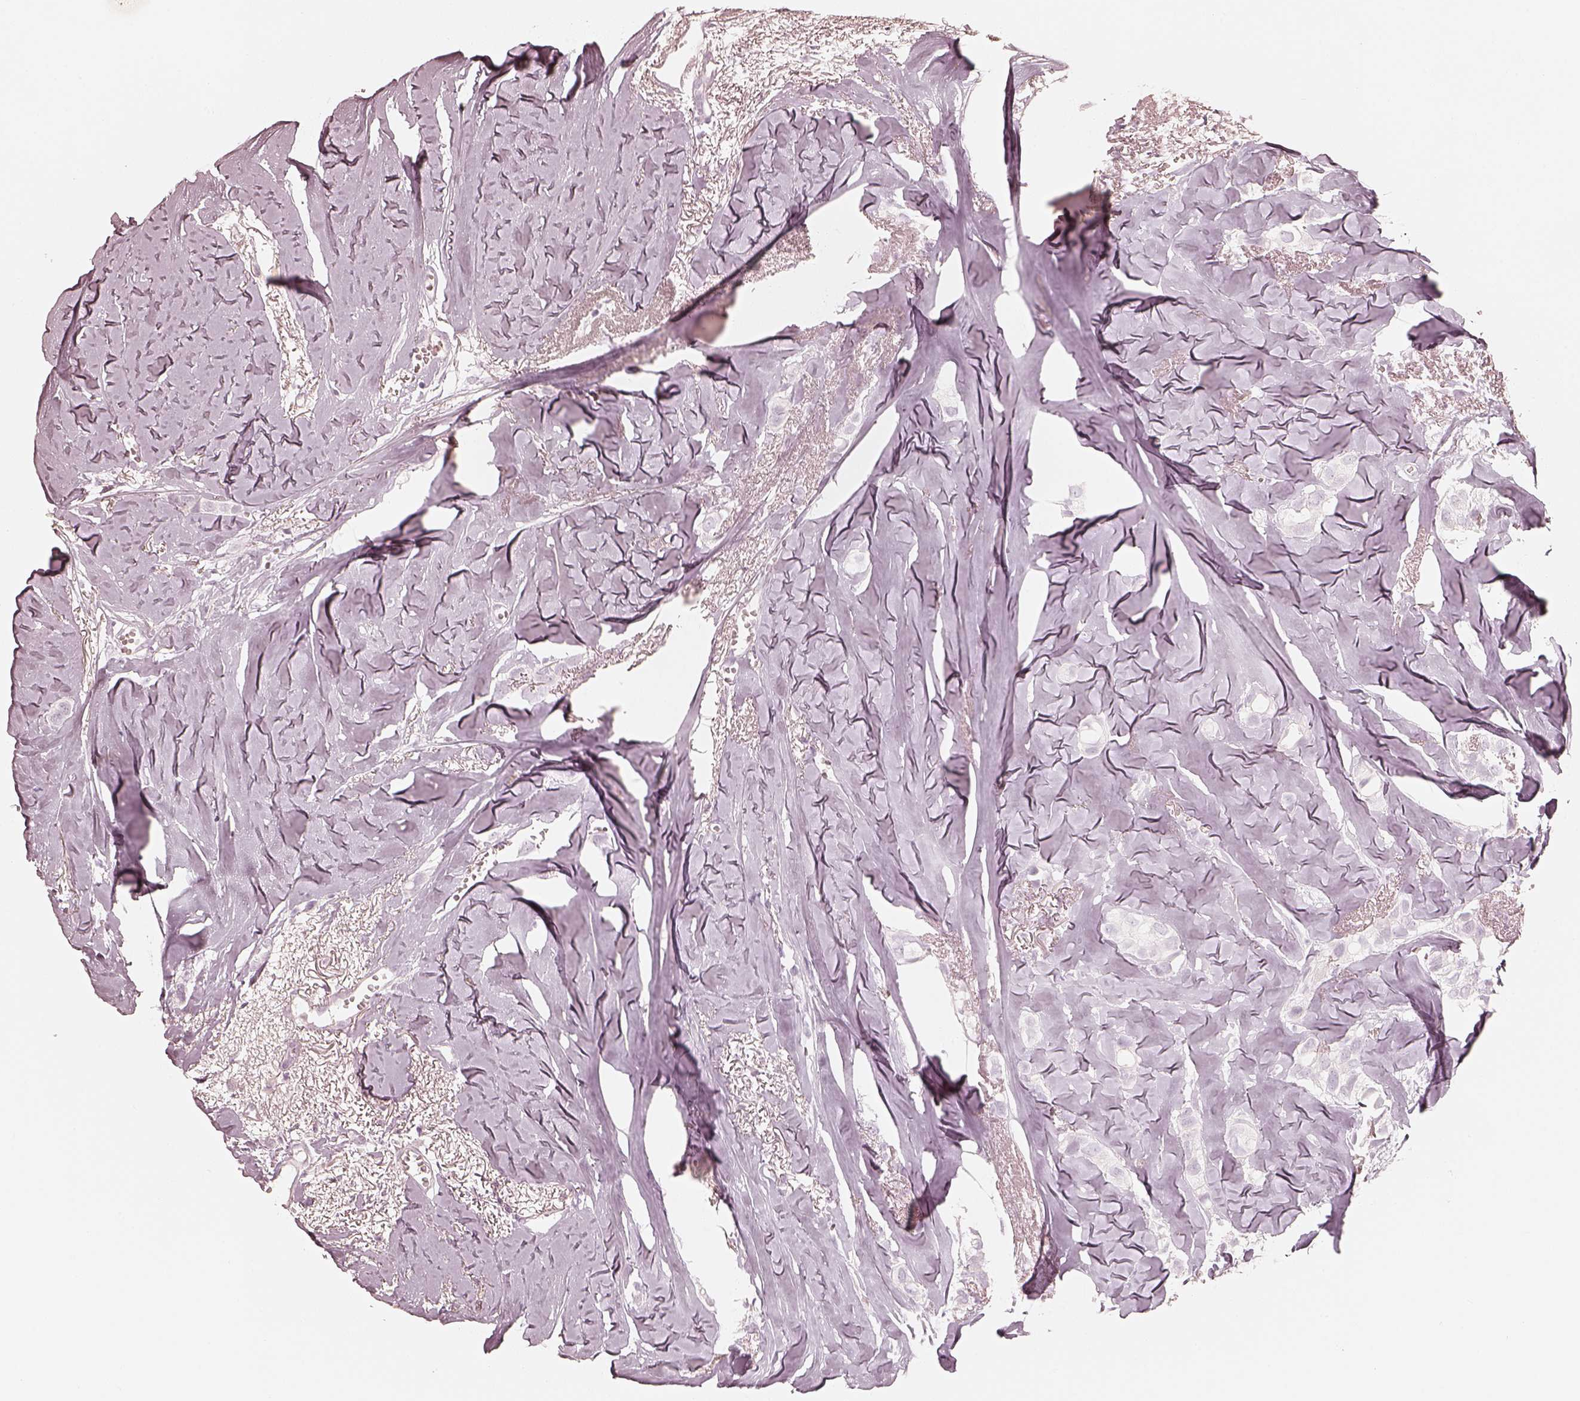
{"staining": {"intensity": "negative", "quantity": "none", "location": "none"}, "tissue": "breast cancer", "cell_type": "Tumor cells", "image_type": "cancer", "snomed": [{"axis": "morphology", "description": "Duct carcinoma"}, {"axis": "topography", "description": "Breast"}], "caption": "There is no significant expression in tumor cells of breast cancer.", "gene": "KRT82", "patient": {"sex": "female", "age": 85}}